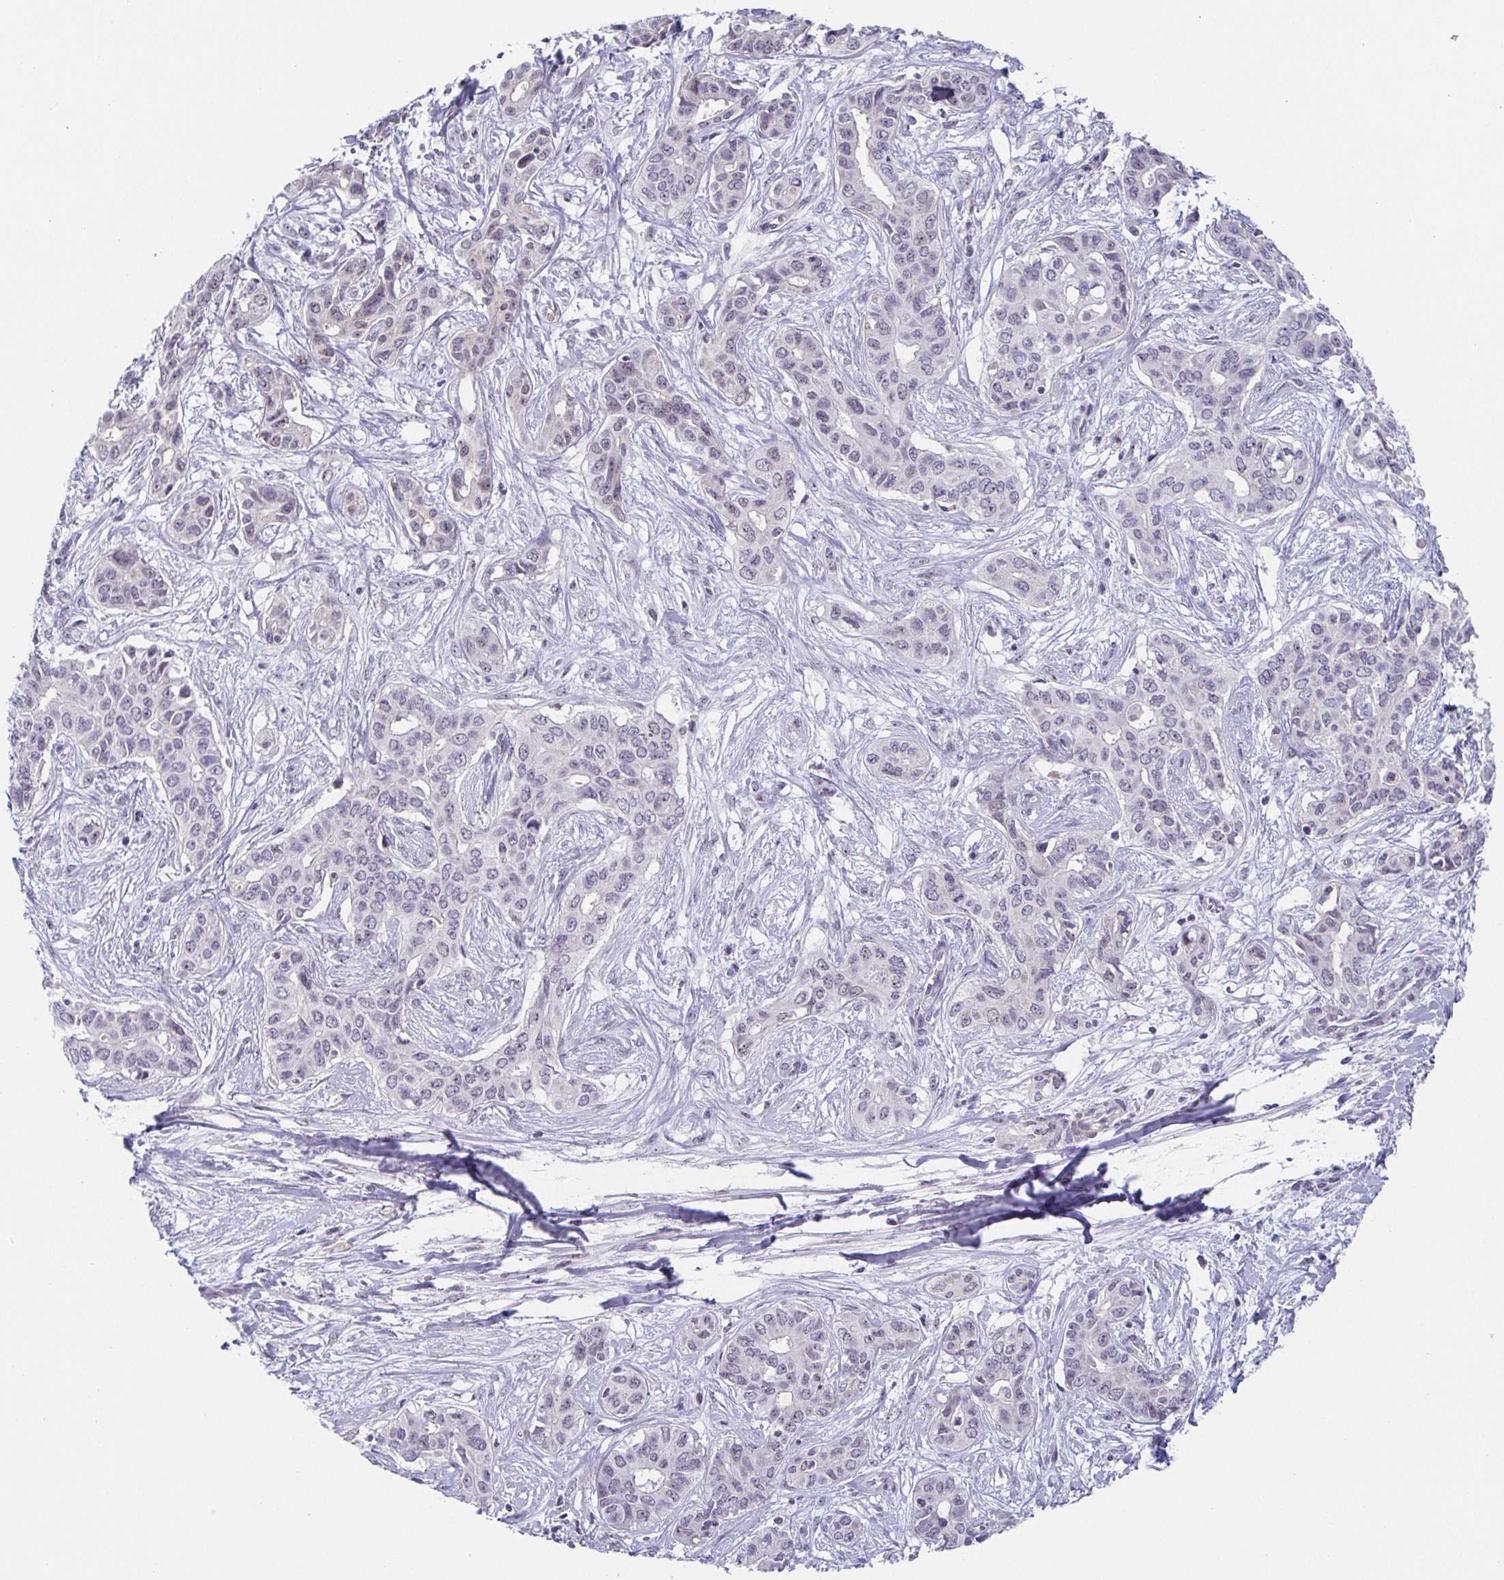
{"staining": {"intensity": "negative", "quantity": "none", "location": "none"}, "tissue": "liver cancer", "cell_type": "Tumor cells", "image_type": "cancer", "snomed": [{"axis": "morphology", "description": "Cholangiocarcinoma"}, {"axis": "topography", "description": "Liver"}], "caption": "High power microscopy photomicrograph of an immunohistochemistry (IHC) photomicrograph of liver cholangiocarcinoma, revealing no significant staining in tumor cells. (DAB (3,3'-diaminobenzidine) immunohistochemistry, high magnification).", "gene": "EXOSC7", "patient": {"sex": "female", "age": 65}}